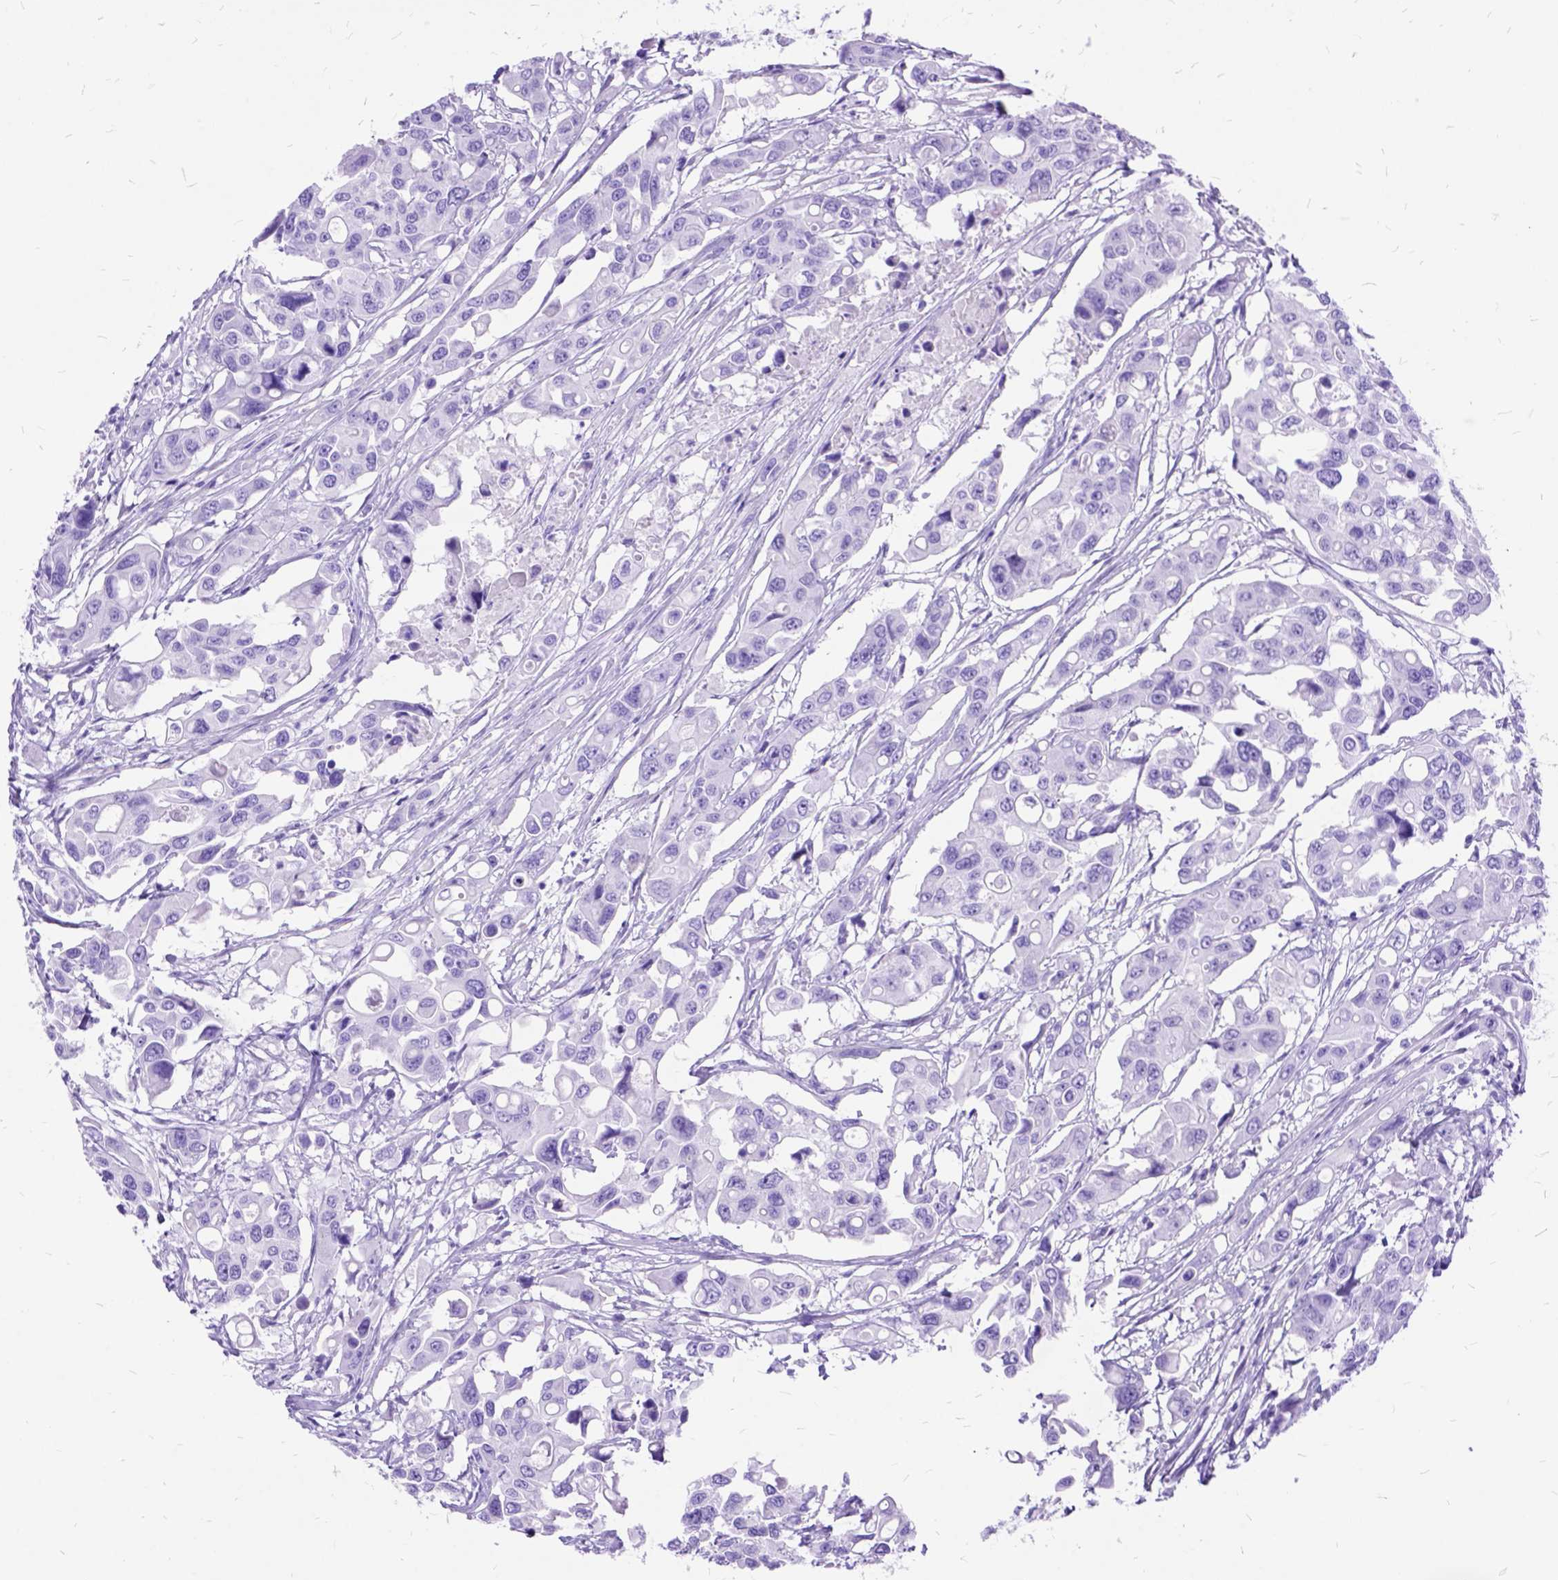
{"staining": {"intensity": "negative", "quantity": "none", "location": "none"}, "tissue": "colorectal cancer", "cell_type": "Tumor cells", "image_type": "cancer", "snomed": [{"axis": "morphology", "description": "Adenocarcinoma, NOS"}, {"axis": "topography", "description": "Colon"}], "caption": "Tumor cells show no significant protein staining in colorectal adenocarcinoma. (DAB (3,3'-diaminobenzidine) immunohistochemistry (IHC), high magnification).", "gene": "DNAH2", "patient": {"sex": "male", "age": 77}}